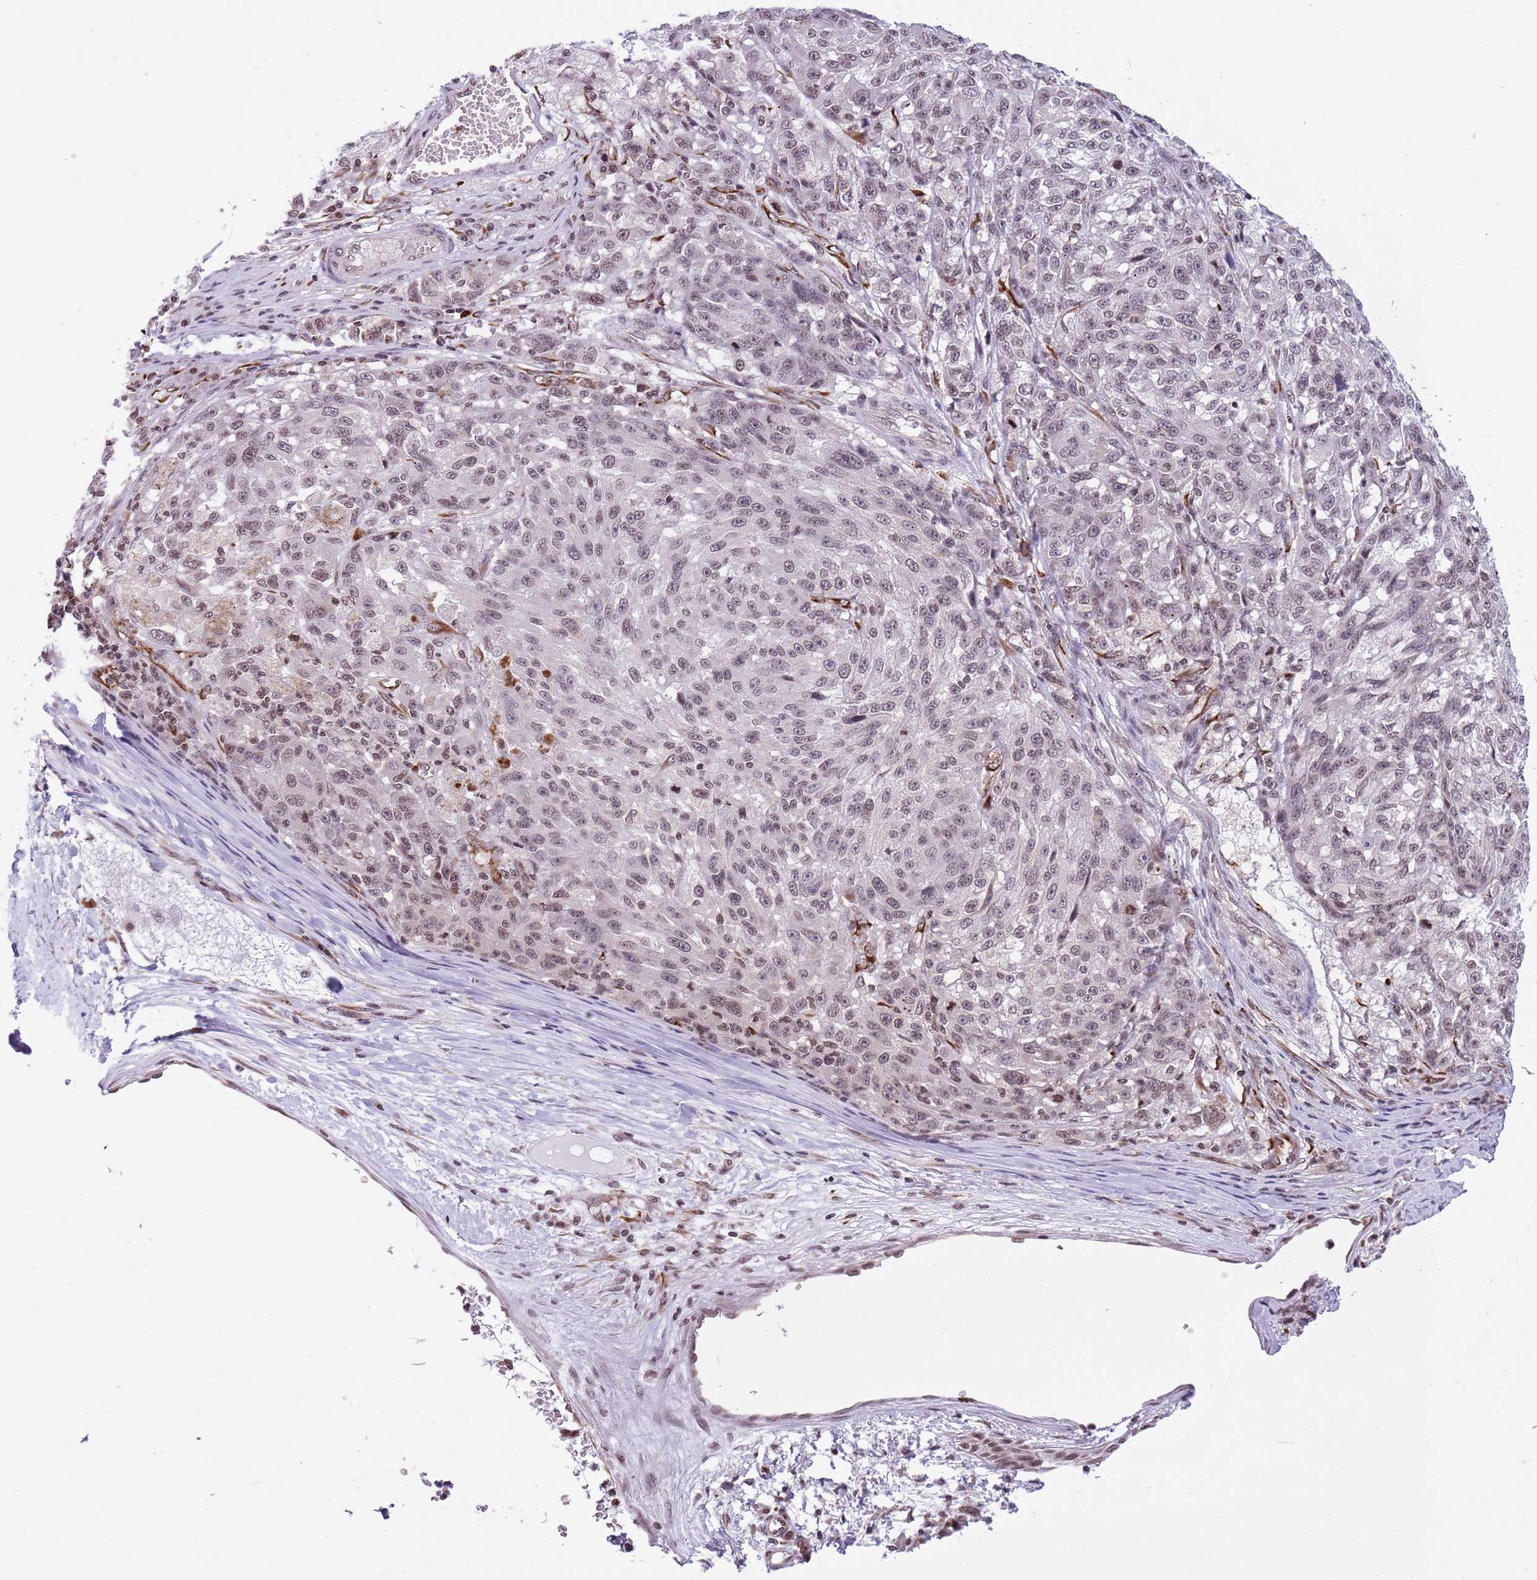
{"staining": {"intensity": "weak", "quantity": "<25%", "location": "nuclear"}, "tissue": "melanoma", "cell_type": "Tumor cells", "image_type": "cancer", "snomed": [{"axis": "morphology", "description": "Malignant melanoma, NOS"}, {"axis": "topography", "description": "Skin"}], "caption": "This is an immunohistochemistry micrograph of human melanoma. There is no positivity in tumor cells.", "gene": "NRIP1", "patient": {"sex": "male", "age": 53}}